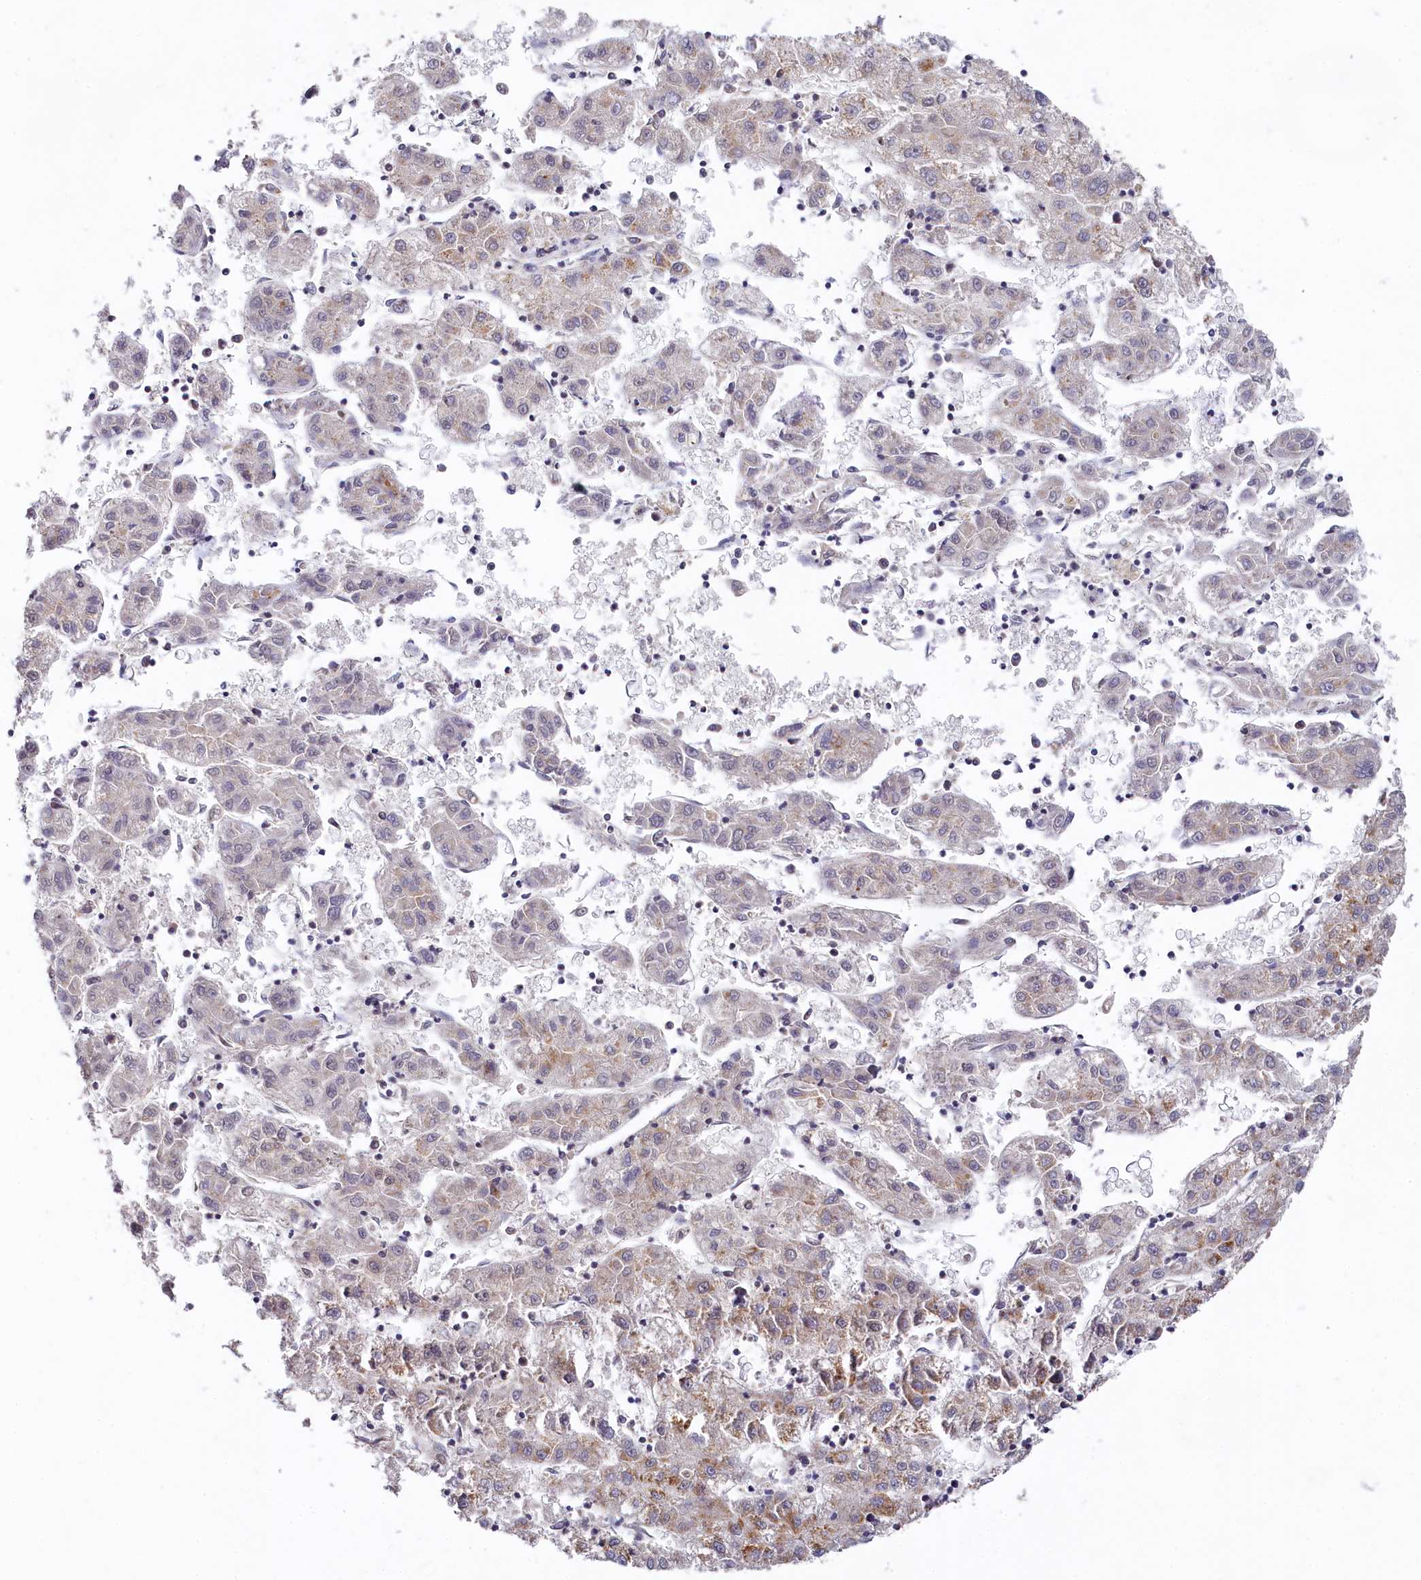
{"staining": {"intensity": "moderate", "quantity": "25%-75%", "location": "cytoplasmic/membranous"}, "tissue": "liver cancer", "cell_type": "Tumor cells", "image_type": "cancer", "snomed": [{"axis": "morphology", "description": "Carcinoma, Hepatocellular, NOS"}, {"axis": "topography", "description": "Liver"}], "caption": "This is an image of immunohistochemistry staining of liver cancer, which shows moderate positivity in the cytoplasmic/membranous of tumor cells.", "gene": "SPINK9", "patient": {"sex": "male", "age": 72}}